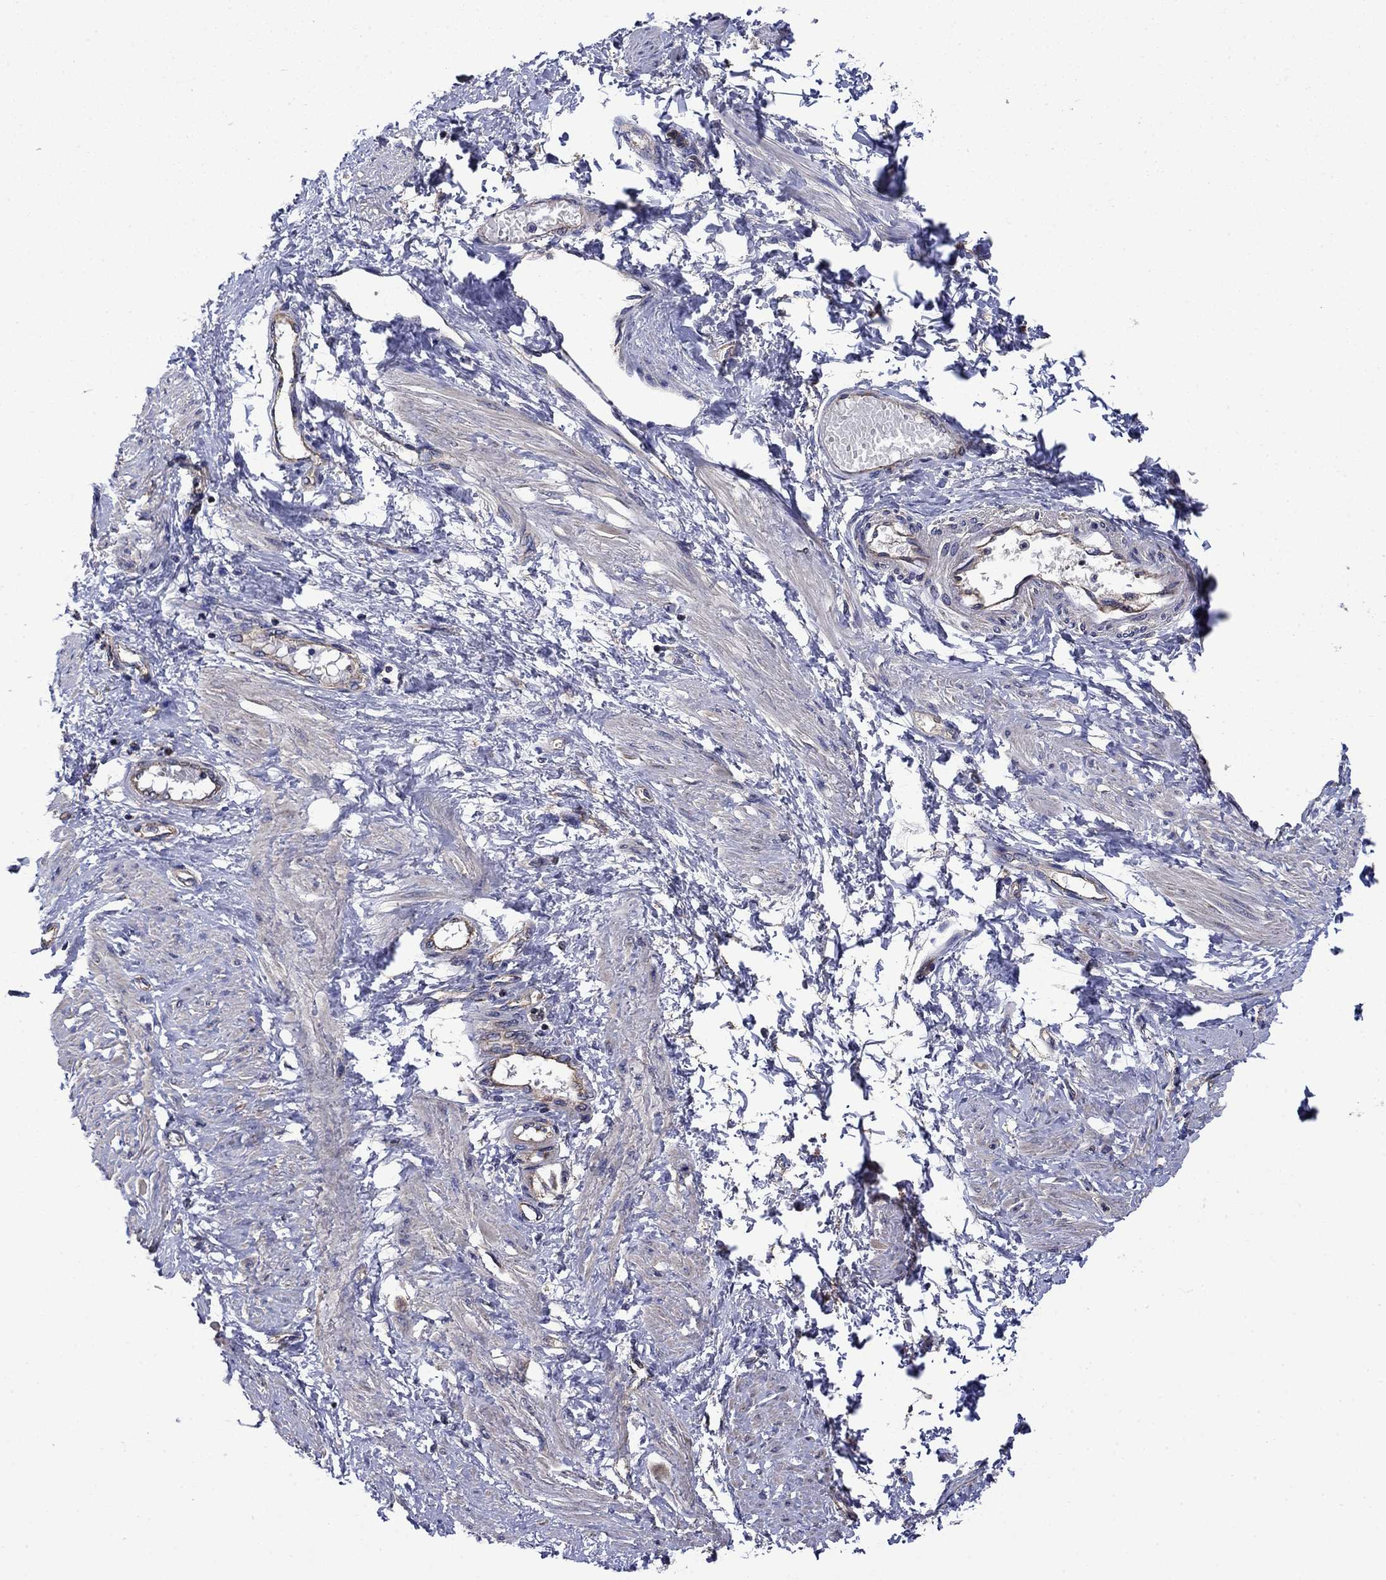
{"staining": {"intensity": "negative", "quantity": "none", "location": "none"}, "tissue": "smooth muscle", "cell_type": "Smooth muscle cells", "image_type": "normal", "snomed": [{"axis": "morphology", "description": "Normal tissue, NOS"}, {"axis": "topography", "description": "Smooth muscle"}, {"axis": "topography", "description": "Uterus"}], "caption": "Smooth muscle cells show no significant positivity in normal smooth muscle. Brightfield microscopy of immunohistochemistry (IHC) stained with DAB (3,3'-diaminobenzidine) (brown) and hematoxylin (blue), captured at high magnification.", "gene": "KIF22", "patient": {"sex": "female", "age": 39}}